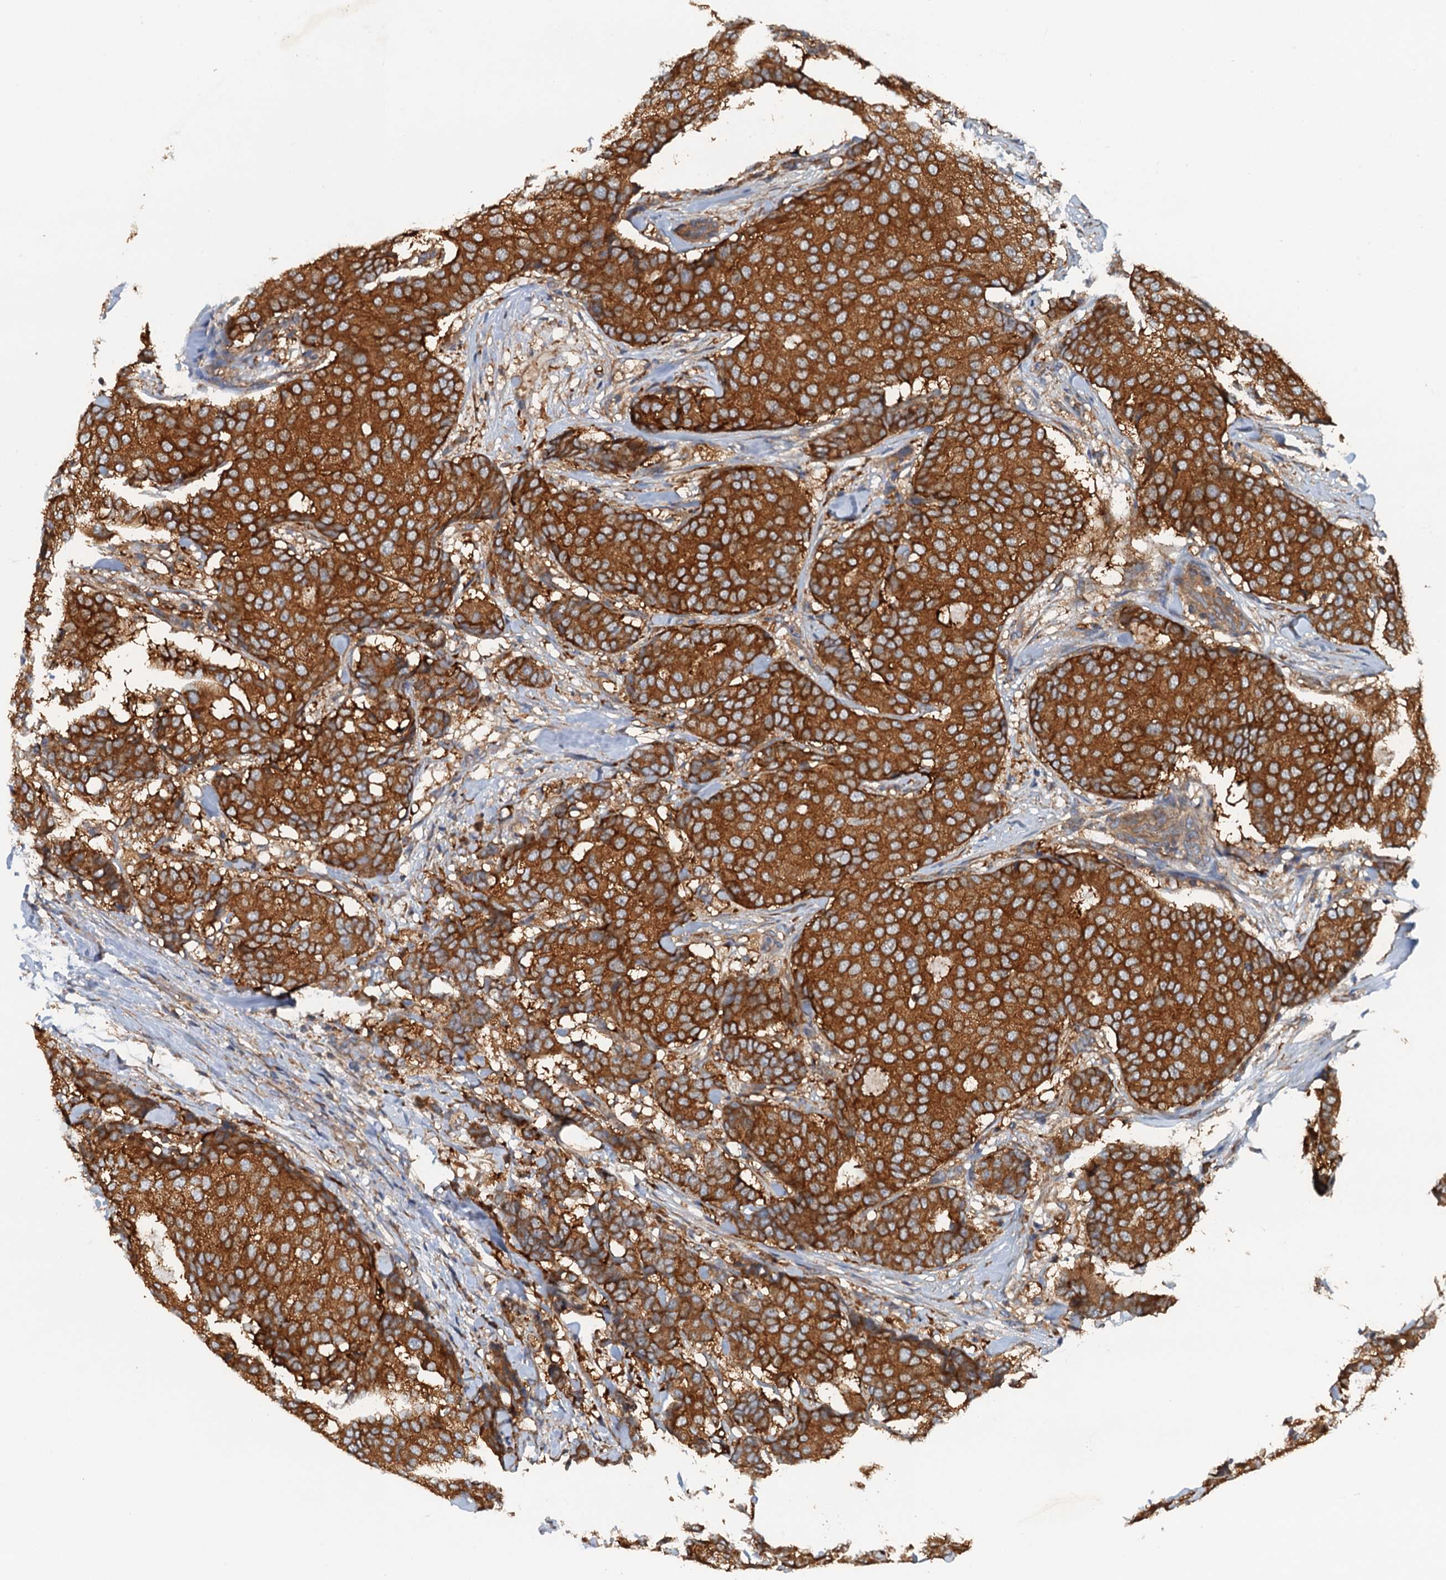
{"staining": {"intensity": "strong", "quantity": ">75%", "location": "cytoplasmic/membranous"}, "tissue": "breast cancer", "cell_type": "Tumor cells", "image_type": "cancer", "snomed": [{"axis": "morphology", "description": "Duct carcinoma"}, {"axis": "topography", "description": "Breast"}], "caption": "Breast intraductal carcinoma stained with DAB (3,3'-diaminobenzidine) immunohistochemistry exhibits high levels of strong cytoplasmic/membranous expression in about >75% of tumor cells.", "gene": "COG3", "patient": {"sex": "female", "age": 75}}